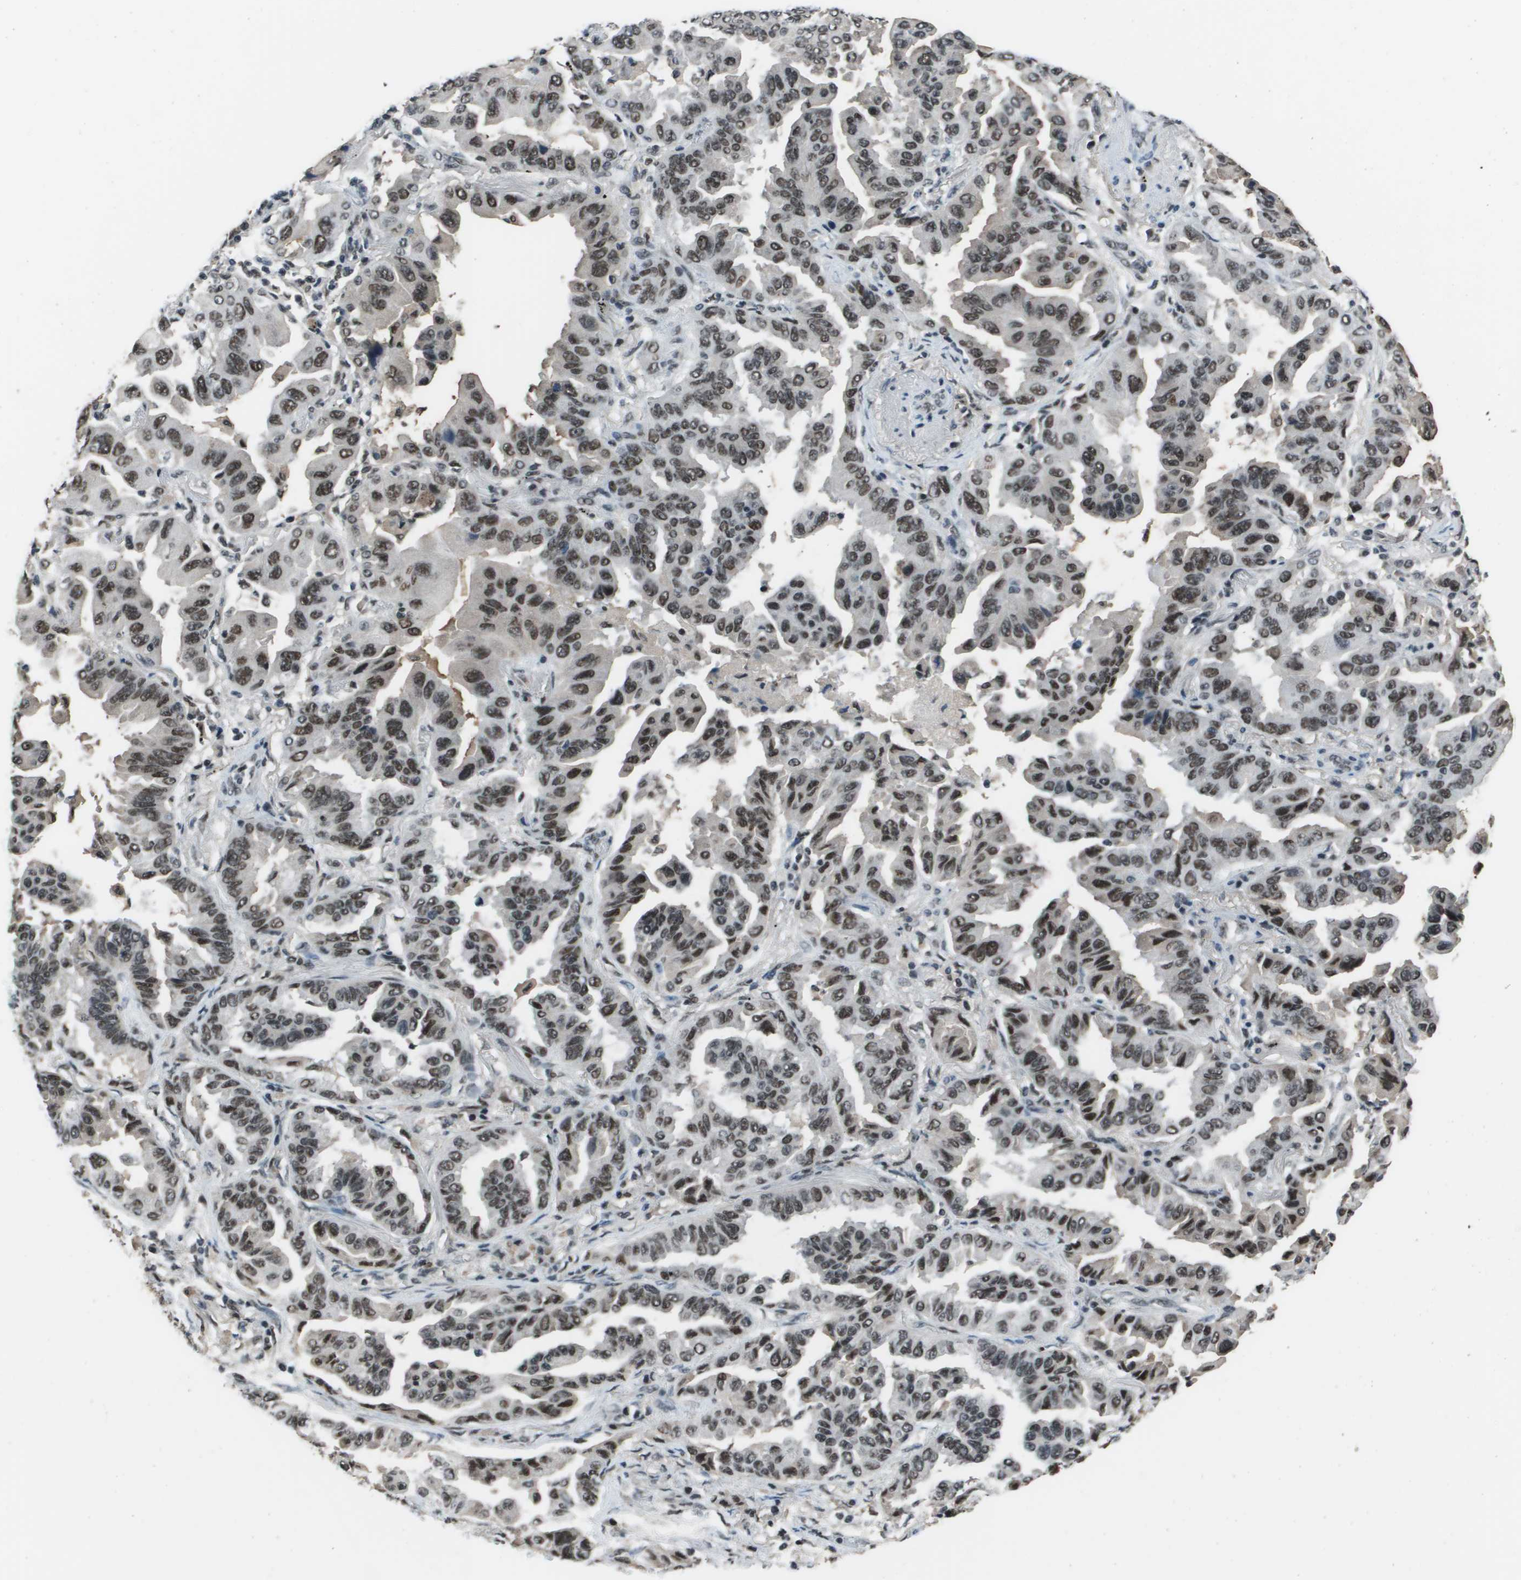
{"staining": {"intensity": "moderate", "quantity": ">75%", "location": "nuclear"}, "tissue": "lung cancer", "cell_type": "Tumor cells", "image_type": "cancer", "snomed": [{"axis": "morphology", "description": "Adenocarcinoma, NOS"}, {"axis": "topography", "description": "Lung"}], "caption": "Tumor cells demonstrate moderate nuclear positivity in approximately >75% of cells in lung cancer (adenocarcinoma).", "gene": "THRAP3", "patient": {"sex": "female", "age": 65}}